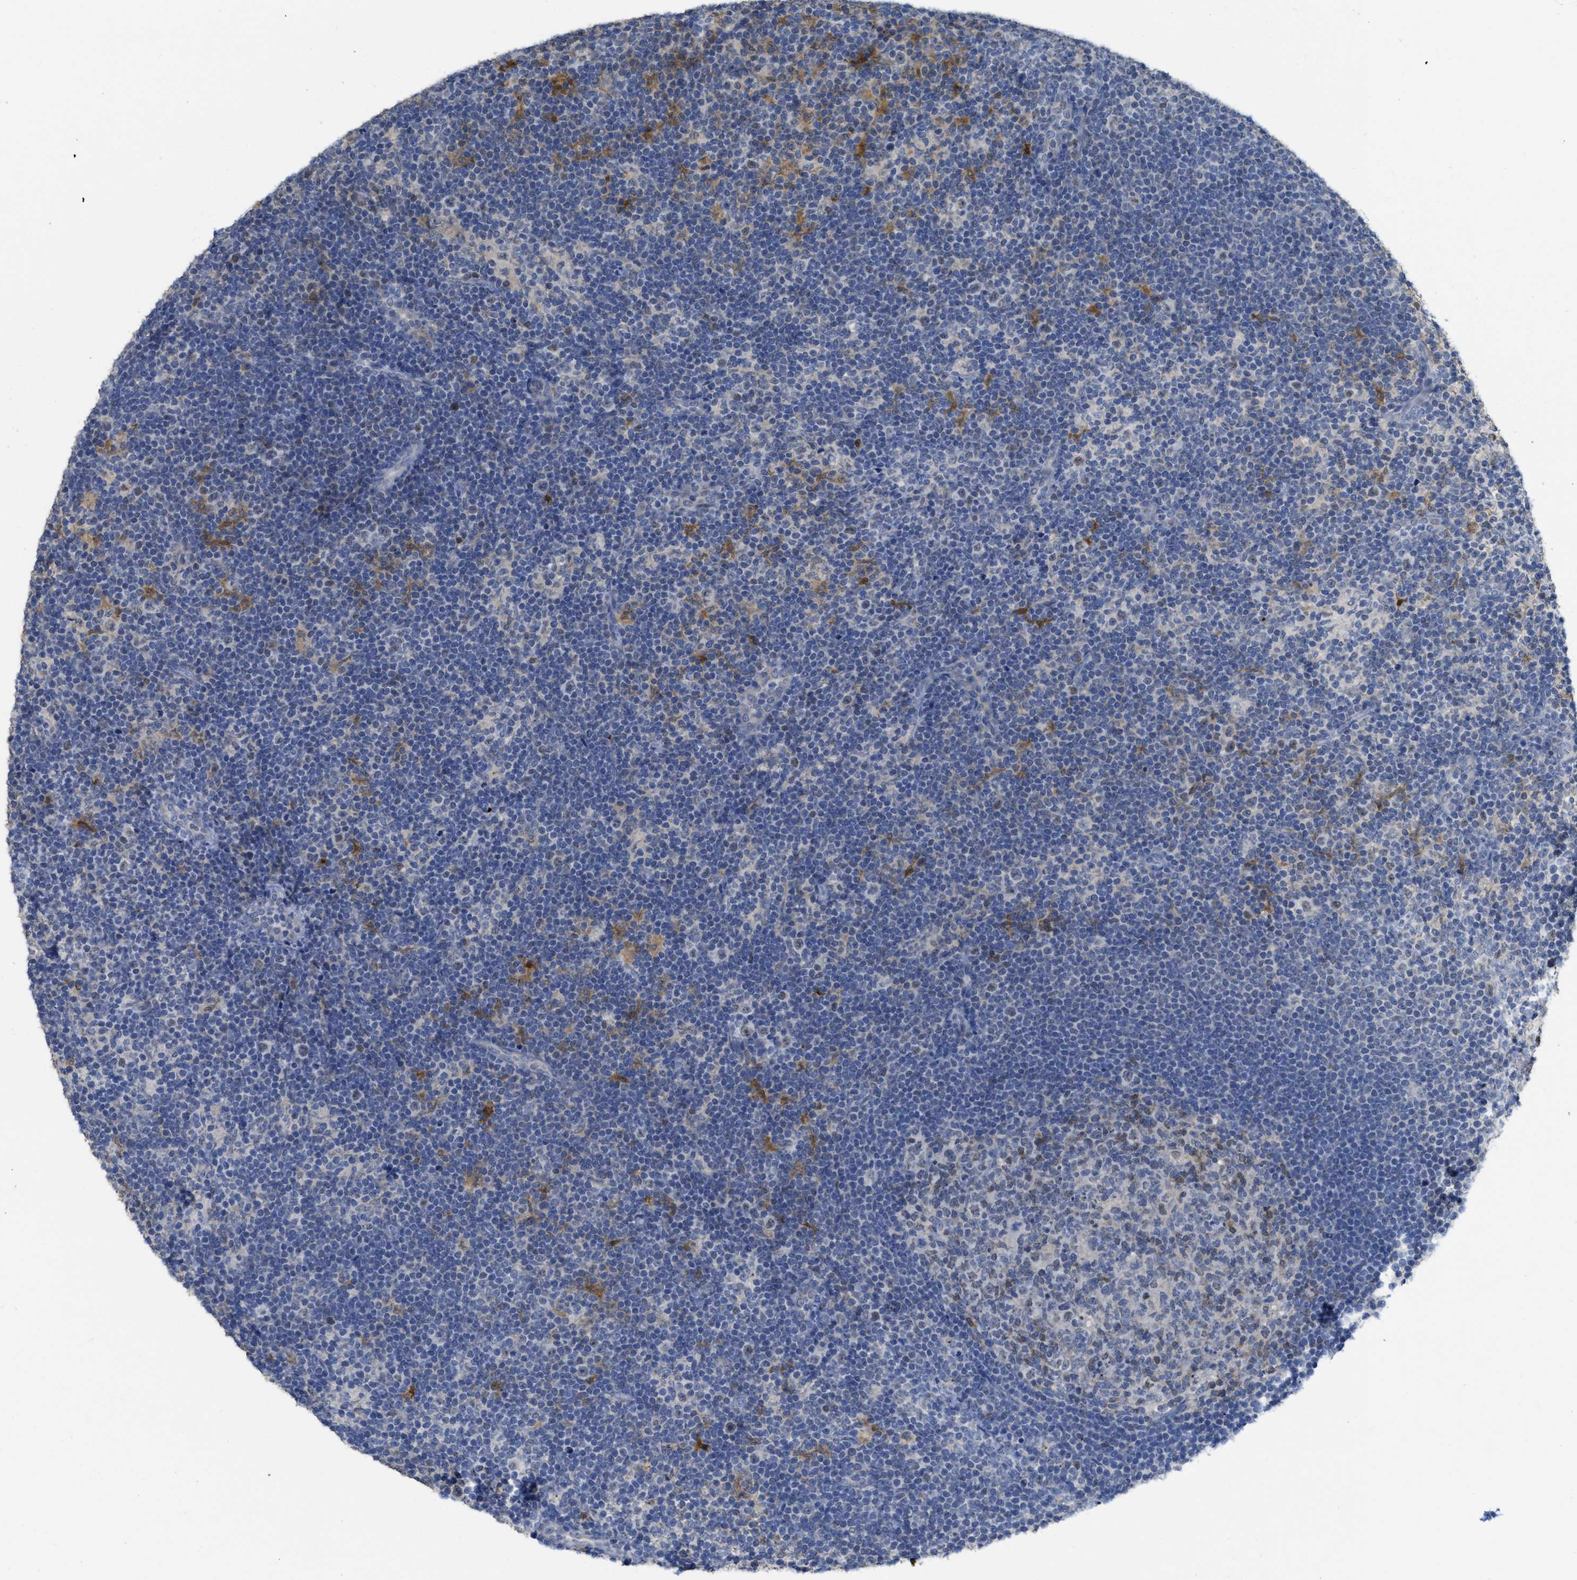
{"staining": {"intensity": "moderate", "quantity": "<25%", "location": "cytoplasmic/membranous"}, "tissue": "lymph node", "cell_type": "Germinal center cells", "image_type": "normal", "snomed": [{"axis": "morphology", "description": "Normal tissue, NOS"}, {"axis": "morphology", "description": "Carcinoid, malignant, NOS"}, {"axis": "topography", "description": "Lymph node"}], "caption": "This histopathology image demonstrates immunohistochemistry staining of normal lymph node, with low moderate cytoplasmic/membranous staining in about <25% of germinal center cells.", "gene": "SFXN2", "patient": {"sex": "male", "age": 47}}